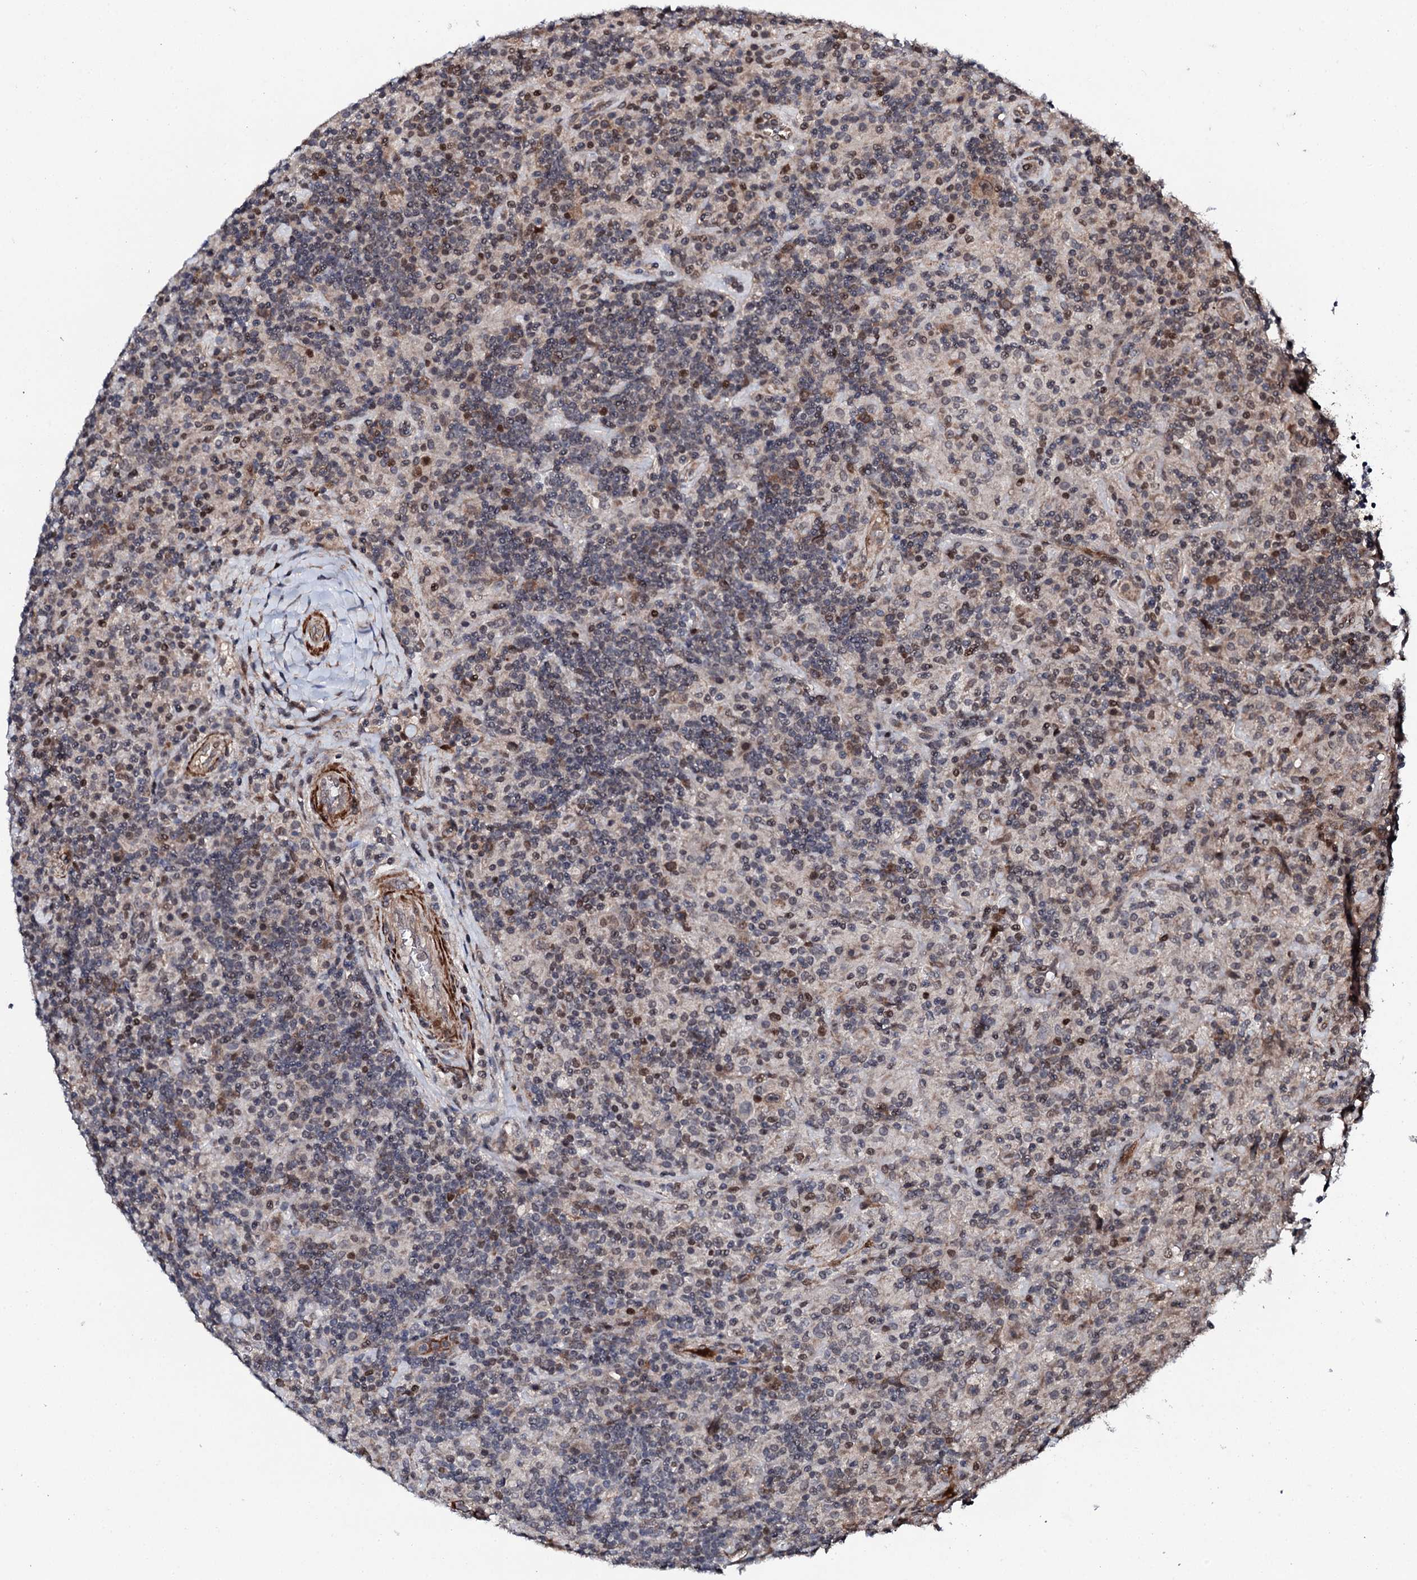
{"staining": {"intensity": "weak", "quantity": "25%-75%", "location": "cytoplasmic/membranous"}, "tissue": "lymphoma", "cell_type": "Tumor cells", "image_type": "cancer", "snomed": [{"axis": "morphology", "description": "Hodgkin's disease, NOS"}, {"axis": "topography", "description": "Lymph node"}], "caption": "Human lymphoma stained with a protein marker displays weak staining in tumor cells.", "gene": "FAM111A", "patient": {"sex": "male", "age": 70}}